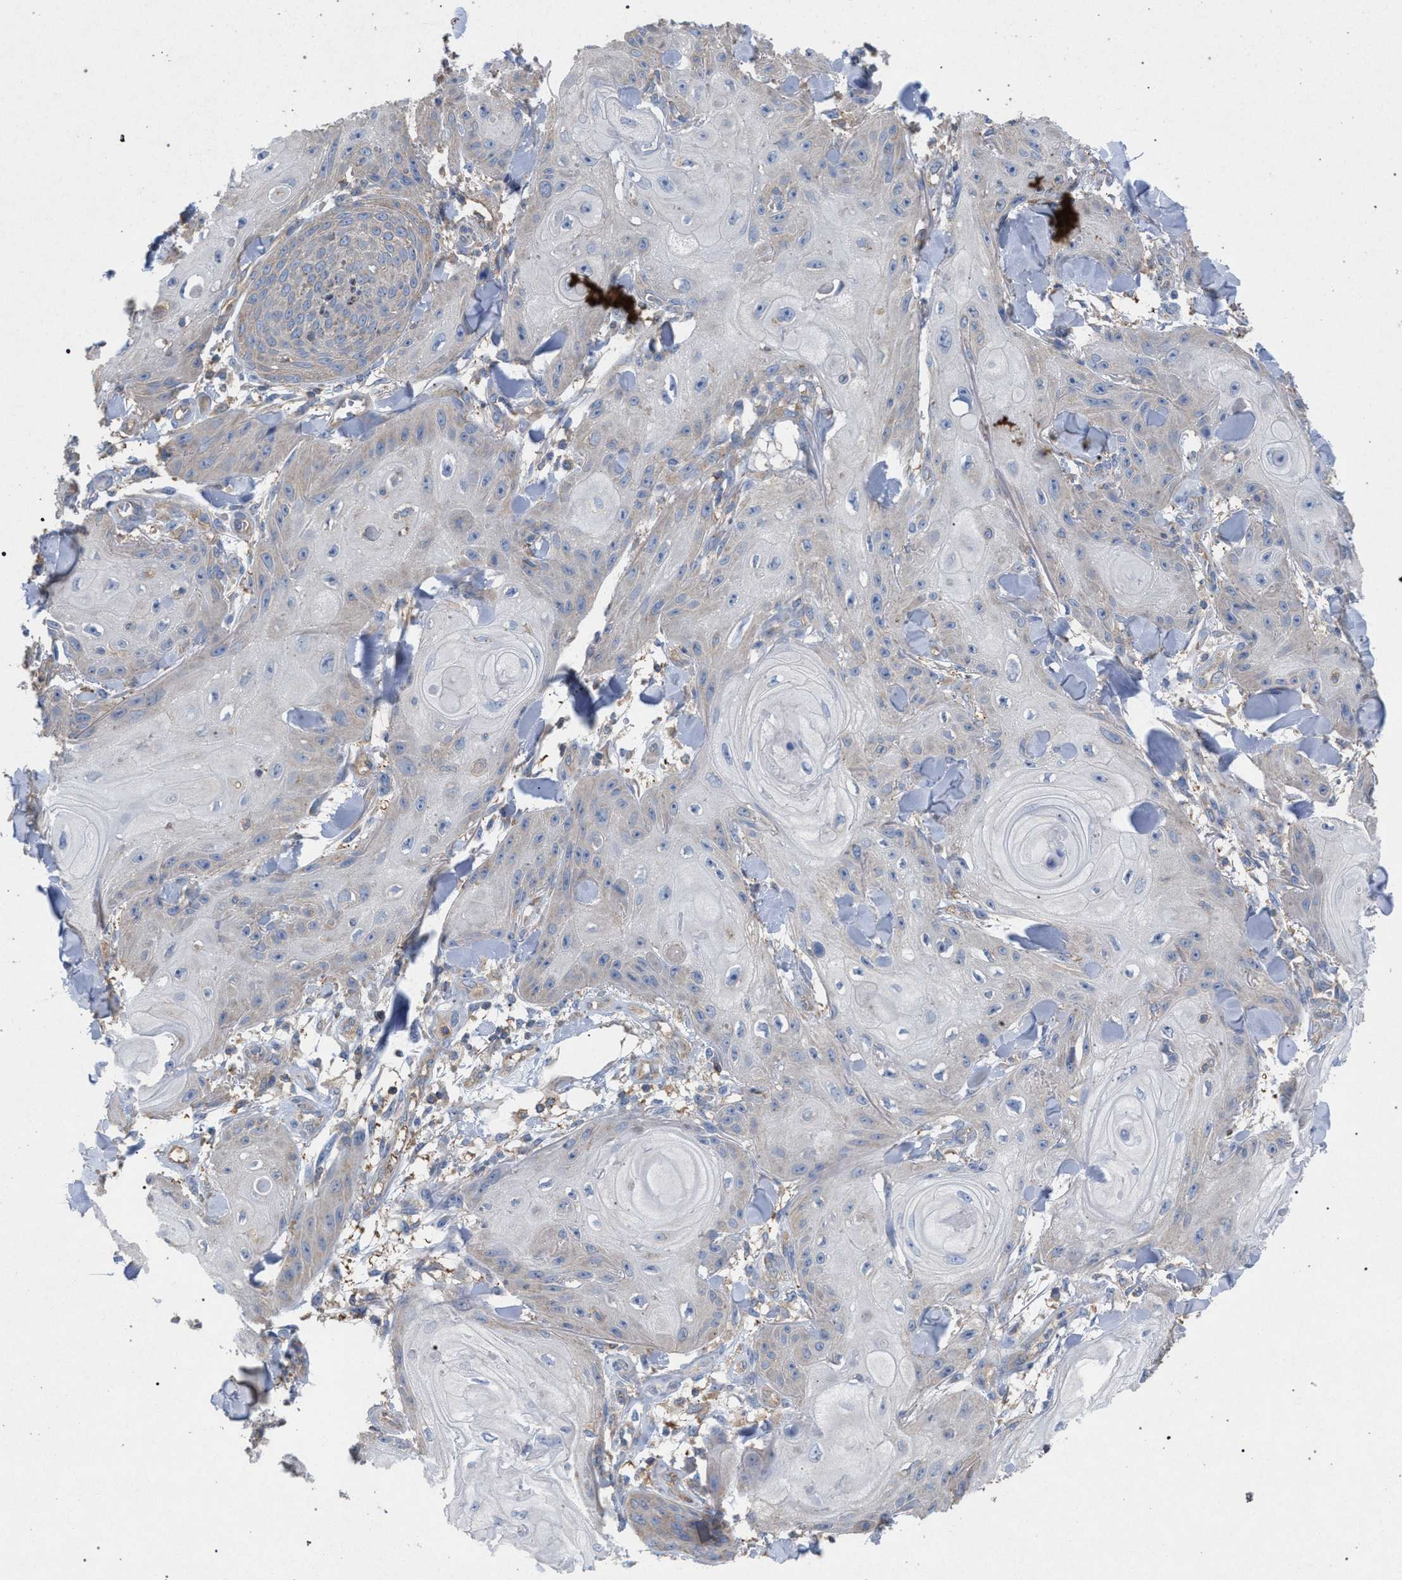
{"staining": {"intensity": "negative", "quantity": "none", "location": "none"}, "tissue": "skin cancer", "cell_type": "Tumor cells", "image_type": "cancer", "snomed": [{"axis": "morphology", "description": "Squamous cell carcinoma, NOS"}, {"axis": "topography", "description": "Skin"}], "caption": "DAB (3,3'-diaminobenzidine) immunohistochemical staining of human skin cancer demonstrates no significant positivity in tumor cells.", "gene": "VPS13A", "patient": {"sex": "male", "age": 74}}